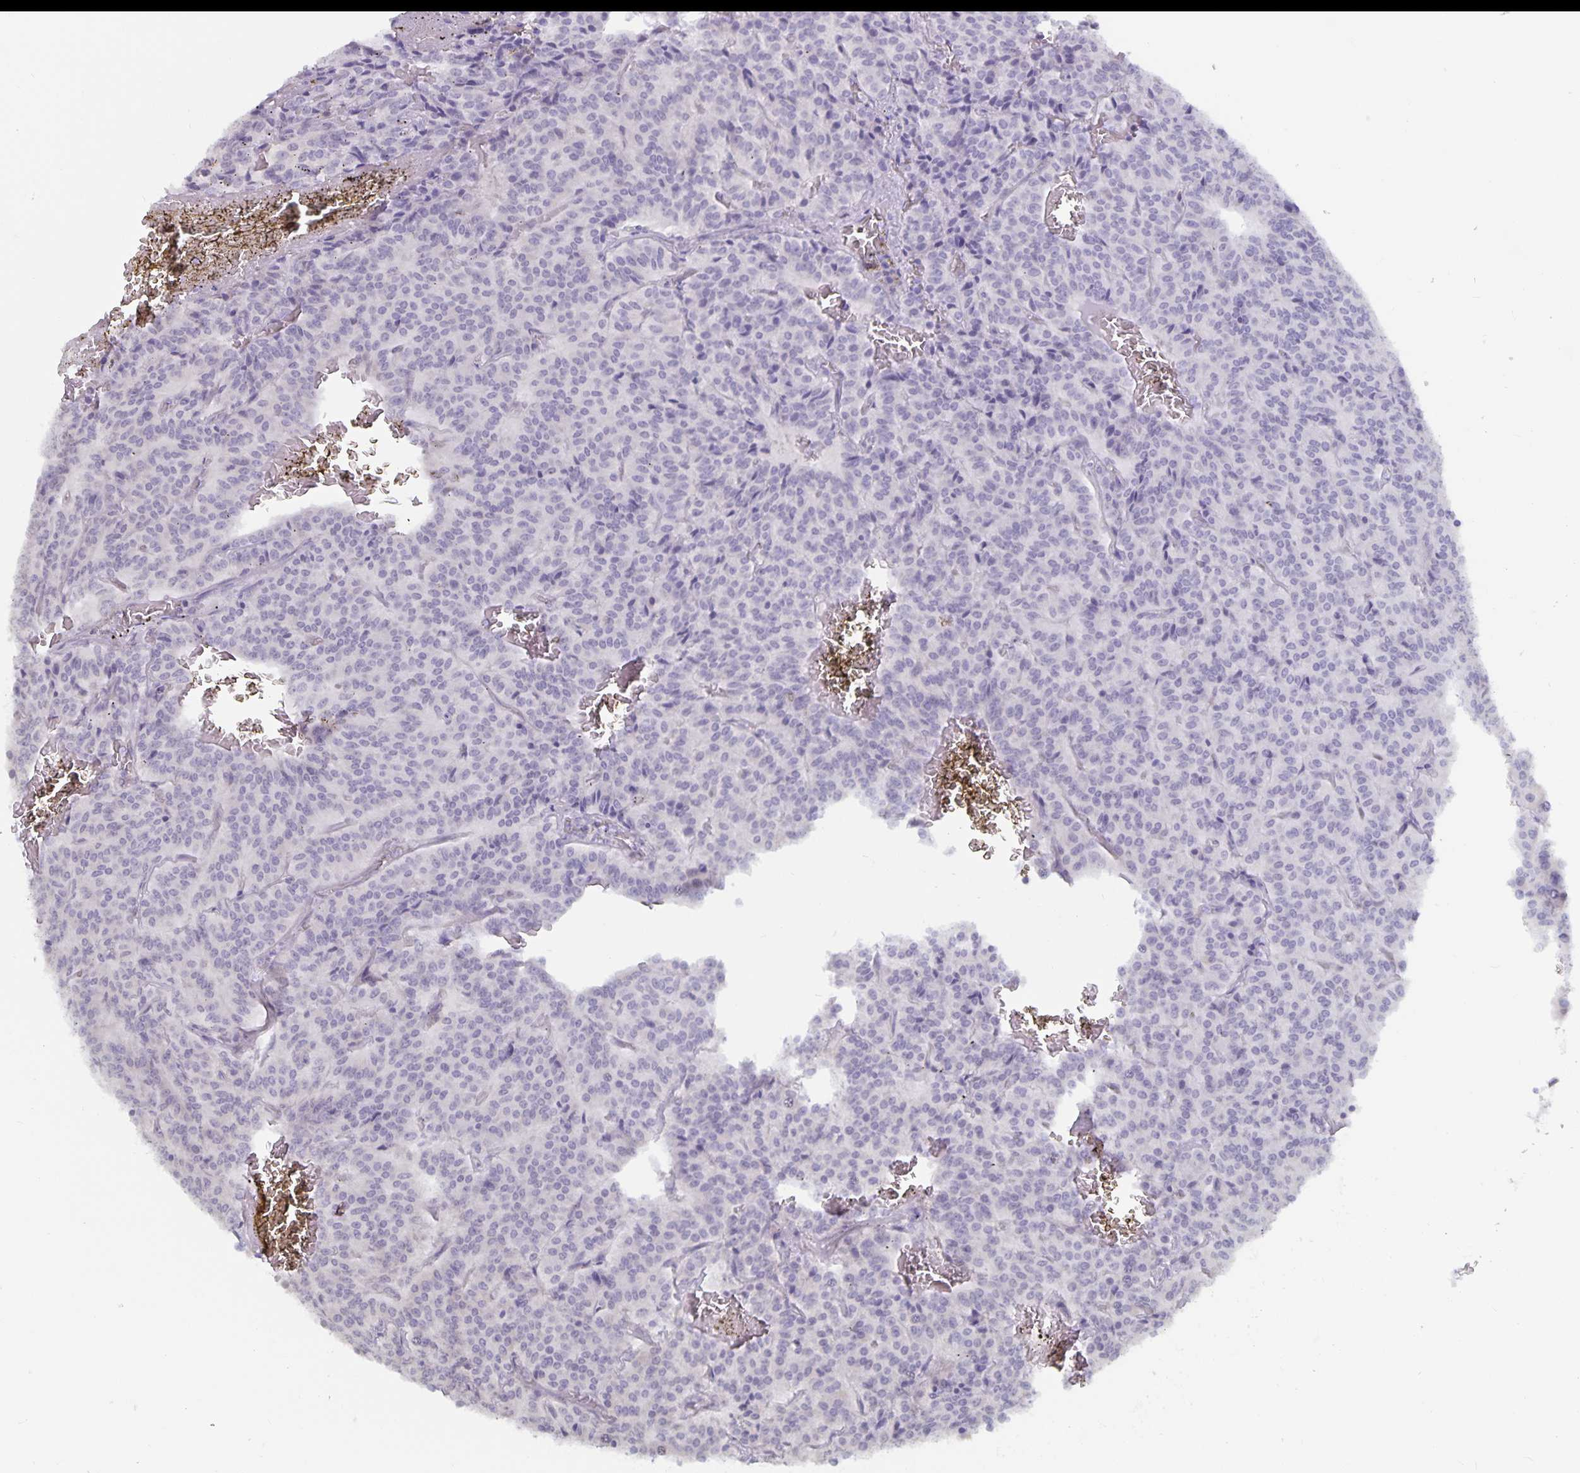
{"staining": {"intensity": "negative", "quantity": "none", "location": "none"}, "tissue": "carcinoid", "cell_type": "Tumor cells", "image_type": "cancer", "snomed": [{"axis": "morphology", "description": "Carcinoid, malignant, NOS"}, {"axis": "topography", "description": "Lung"}], "caption": "This is an immunohistochemistry (IHC) histopathology image of carcinoid. There is no staining in tumor cells.", "gene": "PLCB3", "patient": {"sex": "male", "age": 70}}